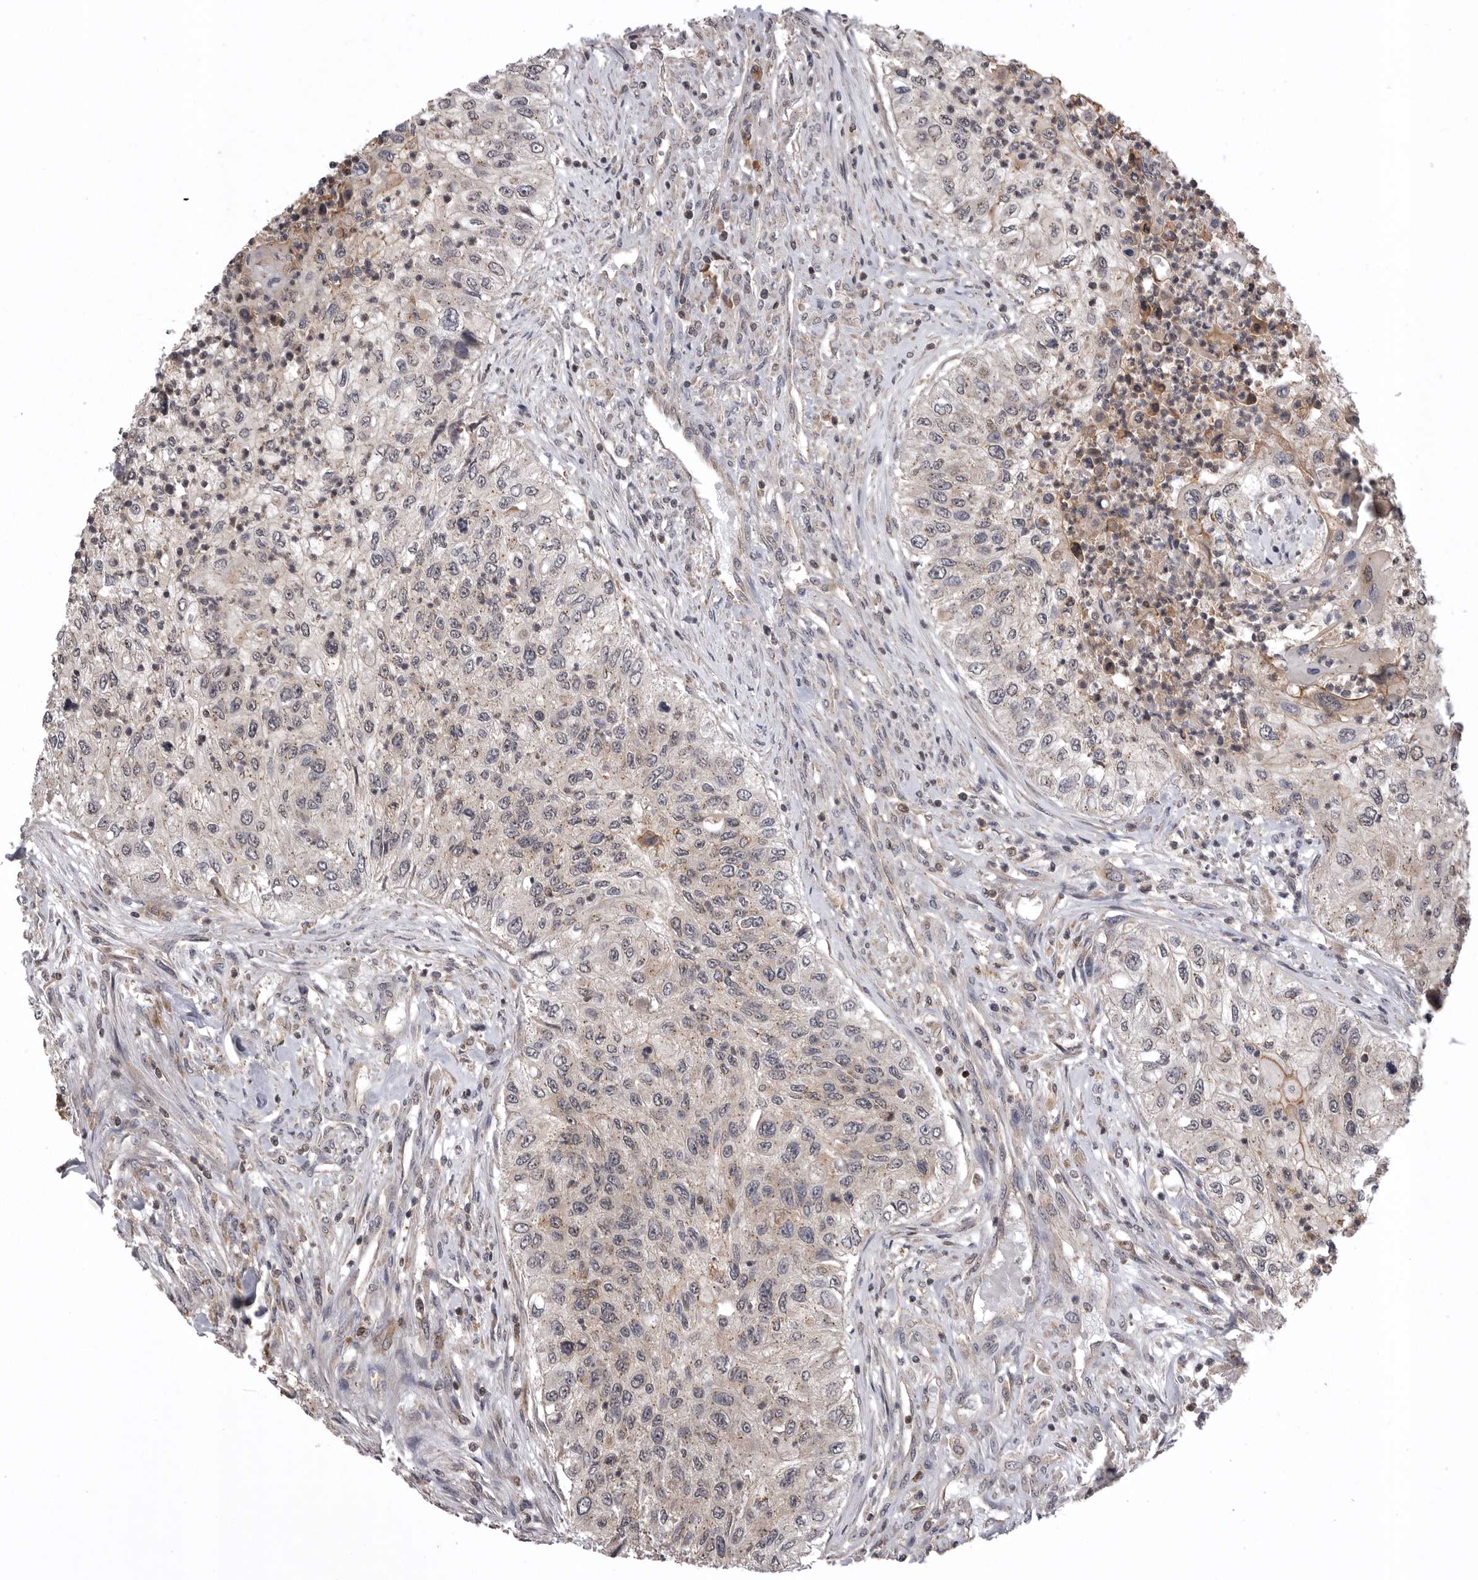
{"staining": {"intensity": "negative", "quantity": "none", "location": "none"}, "tissue": "urothelial cancer", "cell_type": "Tumor cells", "image_type": "cancer", "snomed": [{"axis": "morphology", "description": "Urothelial carcinoma, High grade"}, {"axis": "topography", "description": "Urinary bladder"}], "caption": "Human urothelial cancer stained for a protein using immunohistochemistry reveals no expression in tumor cells.", "gene": "AOAH", "patient": {"sex": "female", "age": 60}}